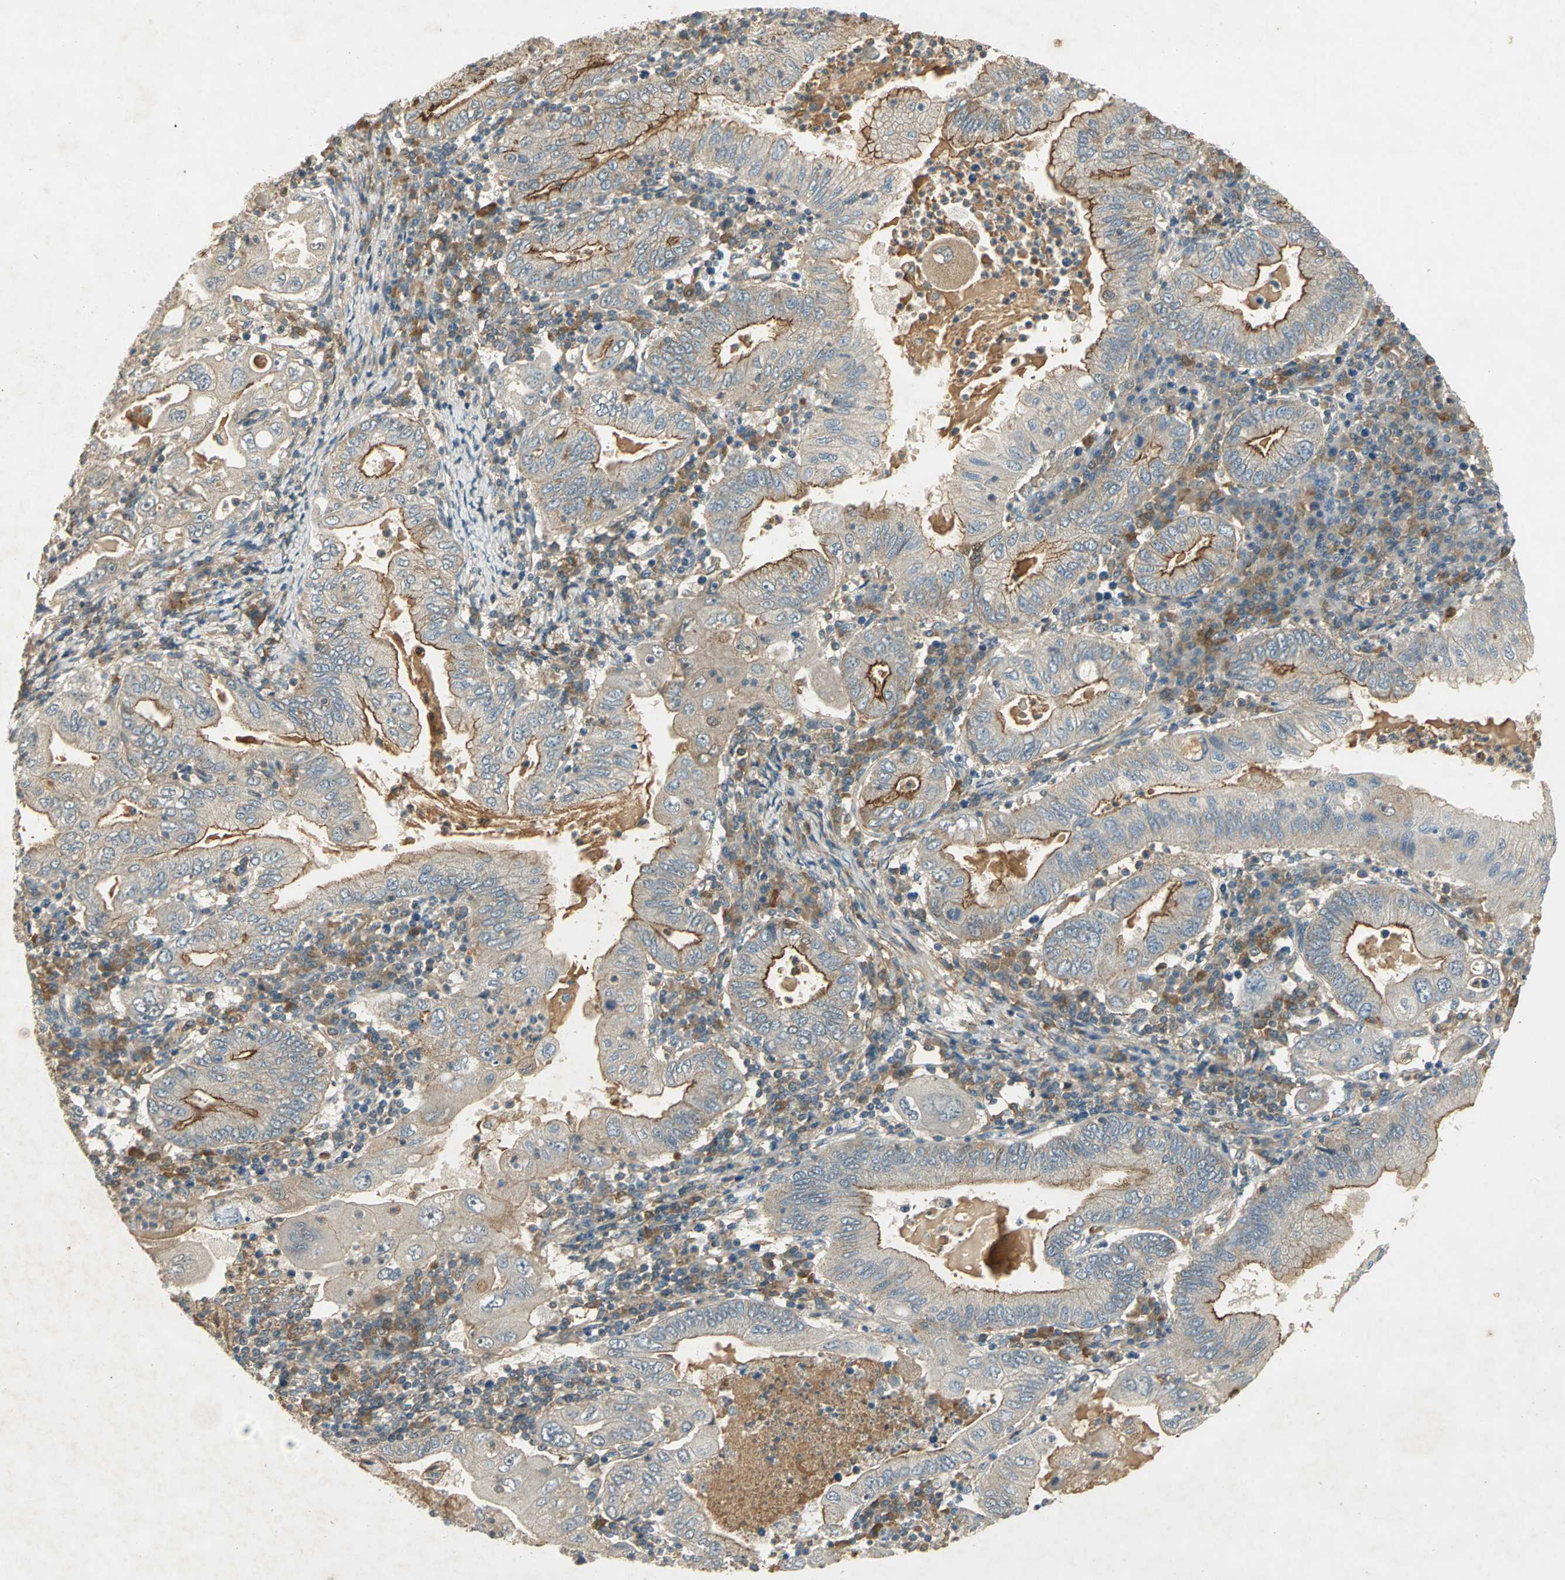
{"staining": {"intensity": "moderate", "quantity": ">75%", "location": "cytoplasmic/membranous"}, "tissue": "stomach cancer", "cell_type": "Tumor cells", "image_type": "cancer", "snomed": [{"axis": "morphology", "description": "Normal tissue, NOS"}, {"axis": "morphology", "description": "Adenocarcinoma, NOS"}, {"axis": "topography", "description": "Esophagus"}, {"axis": "topography", "description": "Stomach, upper"}, {"axis": "topography", "description": "Peripheral nerve tissue"}], "caption": "Immunohistochemical staining of human stomach adenocarcinoma reveals medium levels of moderate cytoplasmic/membranous protein expression in approximately >75% of tumor cells.", "gene": "KEAP1", "patient": {"sex": "male", "age": 62}}